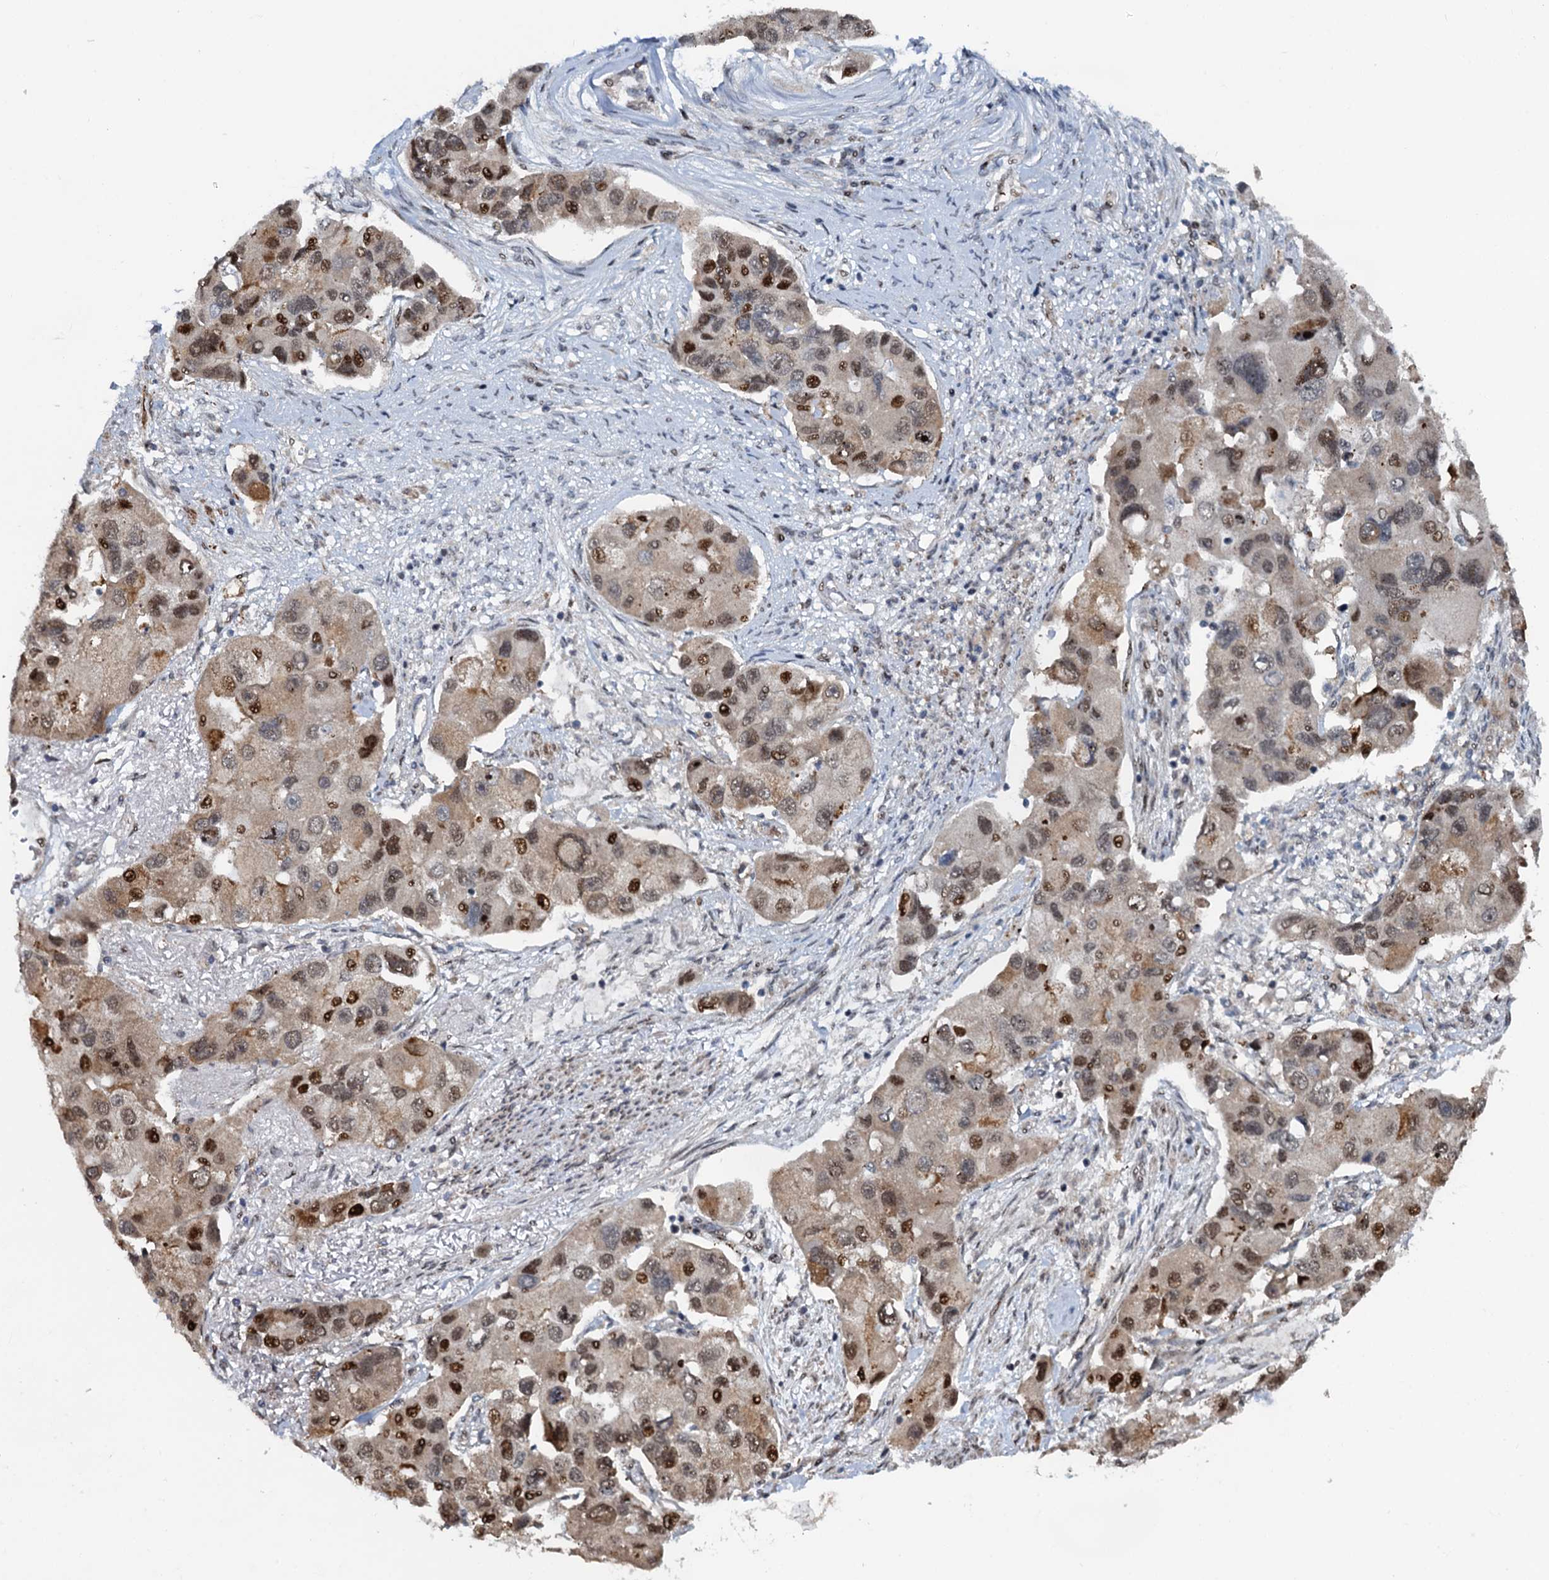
{"staining": {"intensity": "moderate", "quantity": "25%-75%", "location": "nuclear"}, "tissue": "lung cancer", "cell_type": "Tumor cells", "image_type": "cancer", "snomed": [{"axis": "morphology", "description": "Adenocarcinoma, NOS"}, {"axis": "topography", "description": "Lung"}], "caption": "Lung adenocarcinoma stained for a protein (brown) demonstrates moderate nuclear positive expression in approximately 25%-75% of tumor cells.", "gene": "ATOSA", "patient": {"sex": "female", "age": 54}}